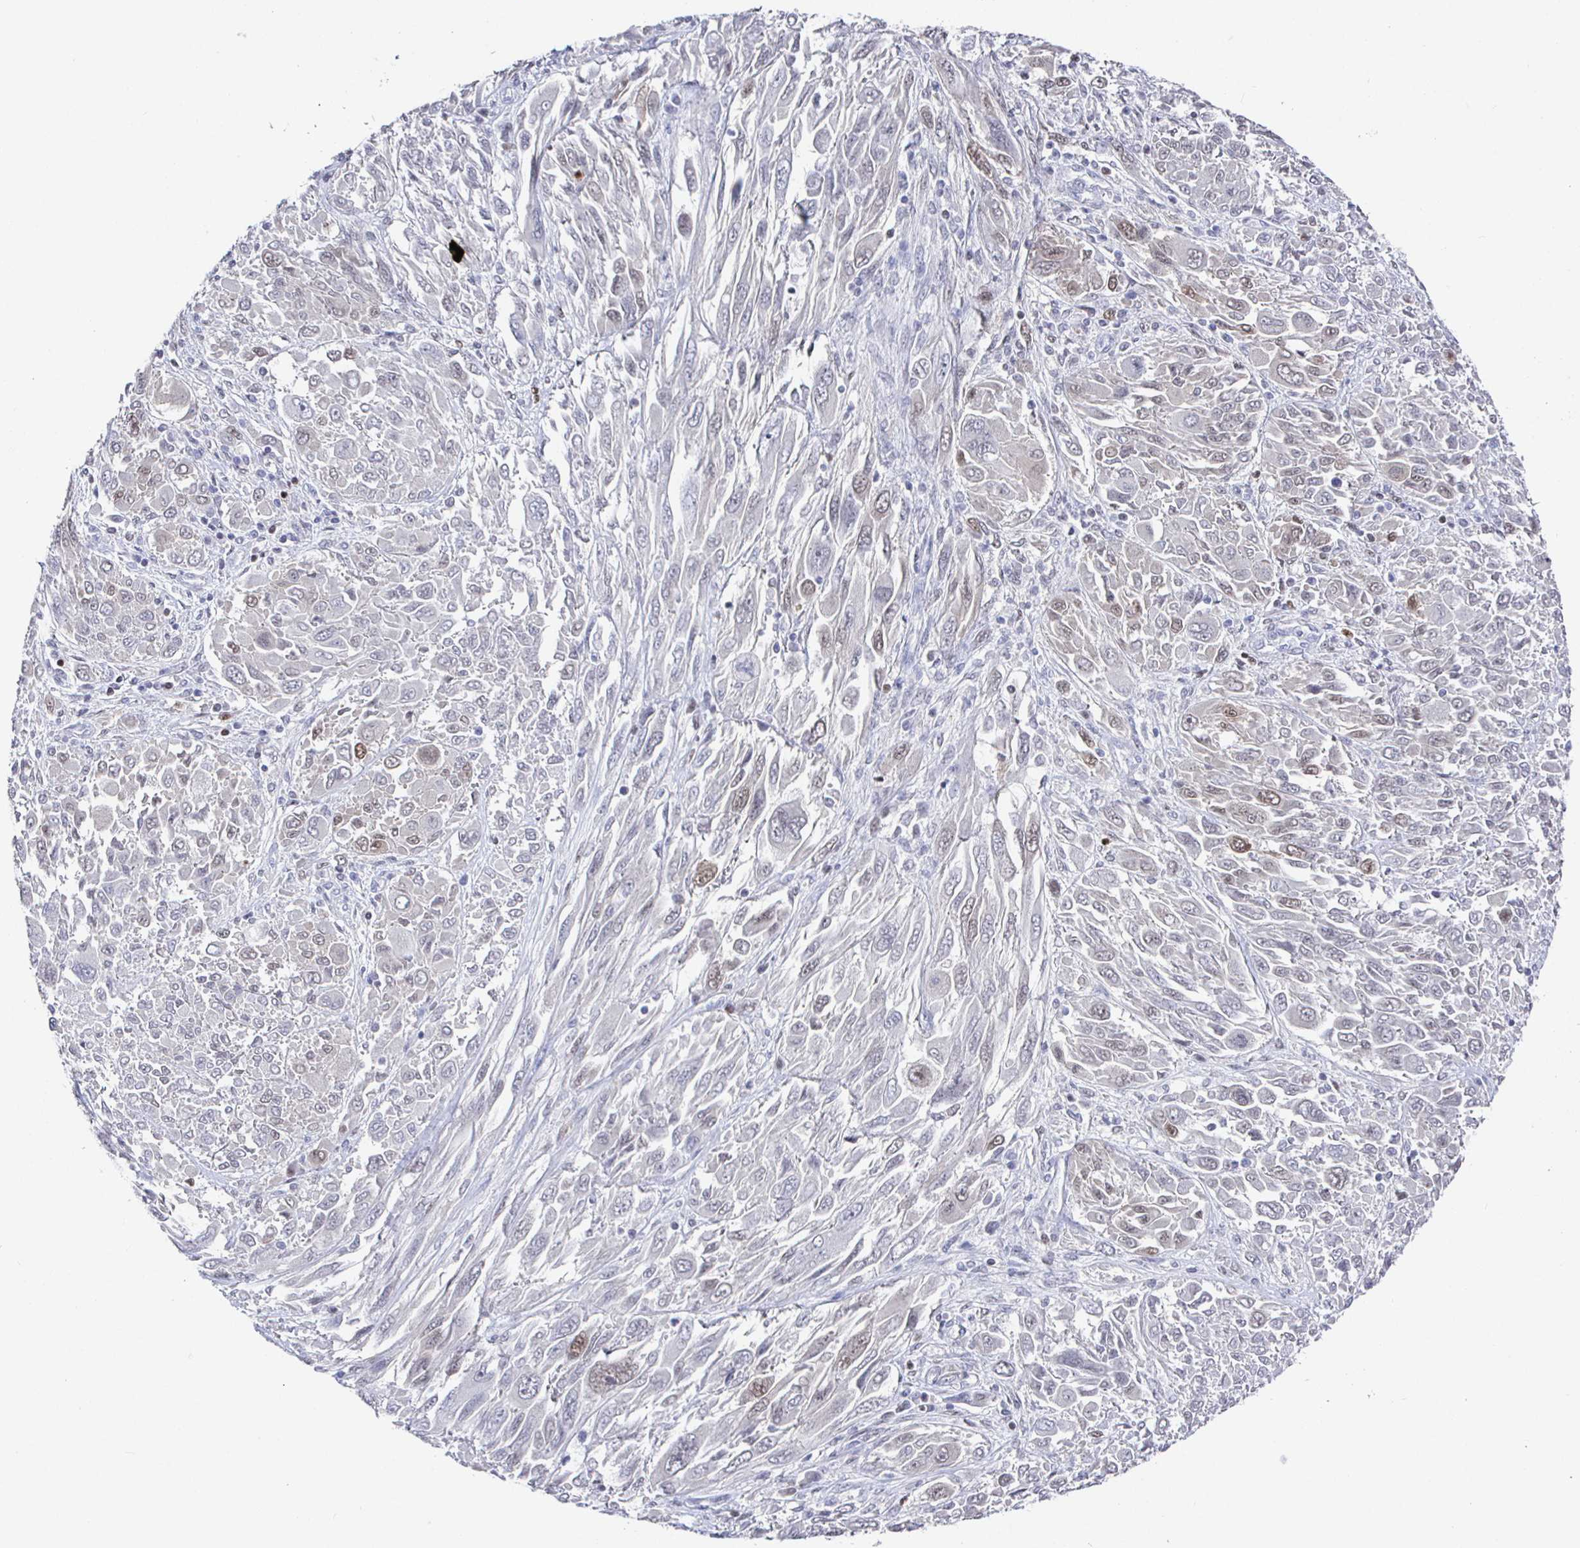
{"staining": {"intensity": "weak", "quantity": "<25%", "location": "nuclear"}, "tissue": "melanoma", "cell_type": "Tumor cells", "image_type": "cancer", "snomed": [{"axis": "morphology", "description": "Malignant melanoma, NOS"}, {"axis": "topography", "description": "Skin"}], "caption": "DAB immunohistochemical staining of malignant melanoma reveals no significant staining in tumor cells. (DAB (3,3'-diaminobenzidine) immunohistochemistry (IHC) with hematoxylin counter stain).", "gene": "RUNX2", "patient": {"sex": "female", "age": 91}}